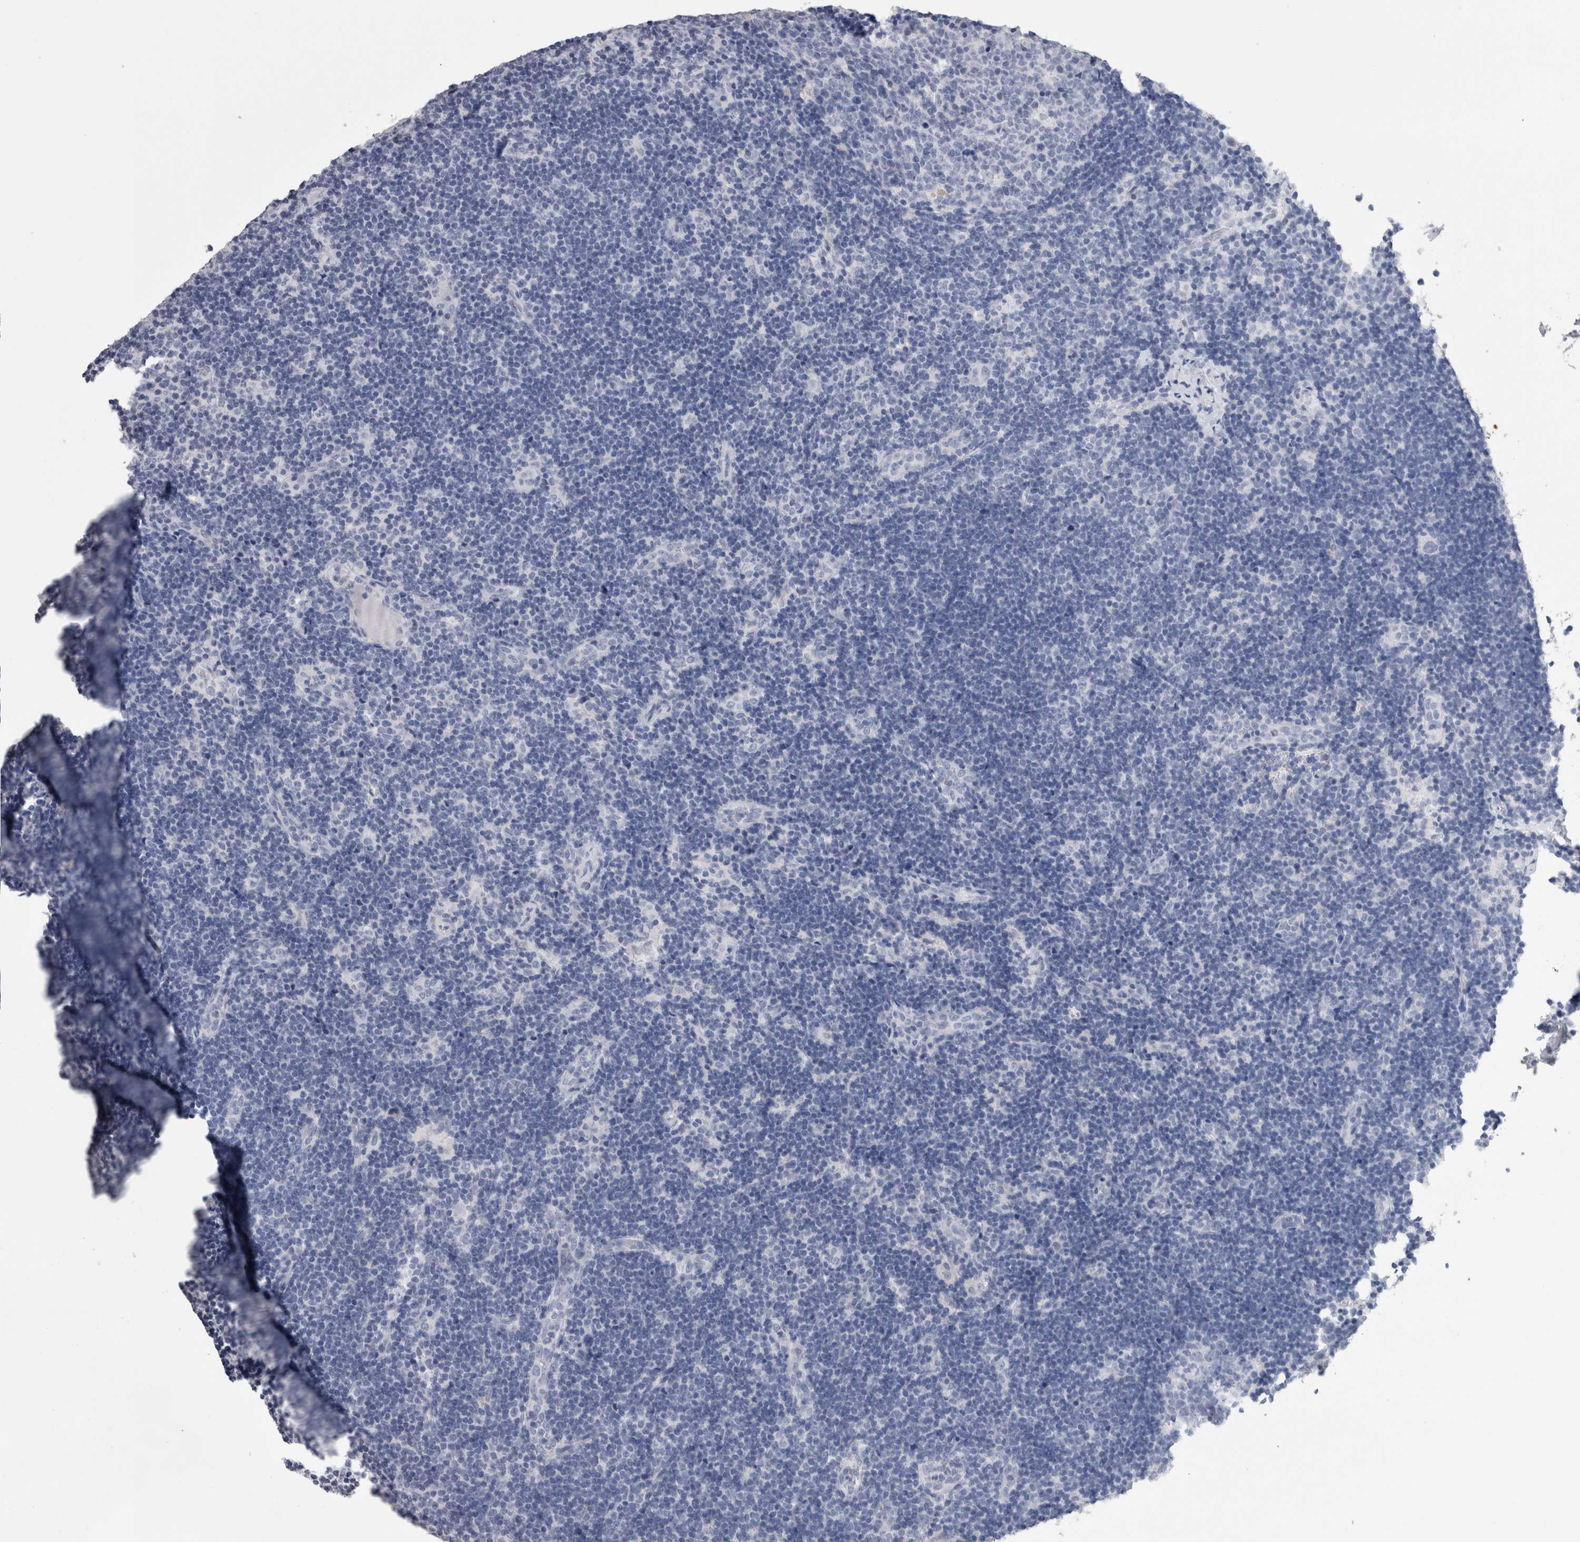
{"staining": {"intensity": "negative", "quantity": "none", "location": "none"}, "tissue": "lymph node", "cell_type": "Germinal center cells", "image_type": "normal", "snomed": [{"axis": "morphology", "description": "Normal tissue, NOS"}, {"axis": "topography", "description": "Lymph node"}], "caption": "This is an immunohistochemistry image of normal lymph node. There is no expression in germinal center cells.", "gene": "CA8", "patient": {"sex": "female", "age": 22}}